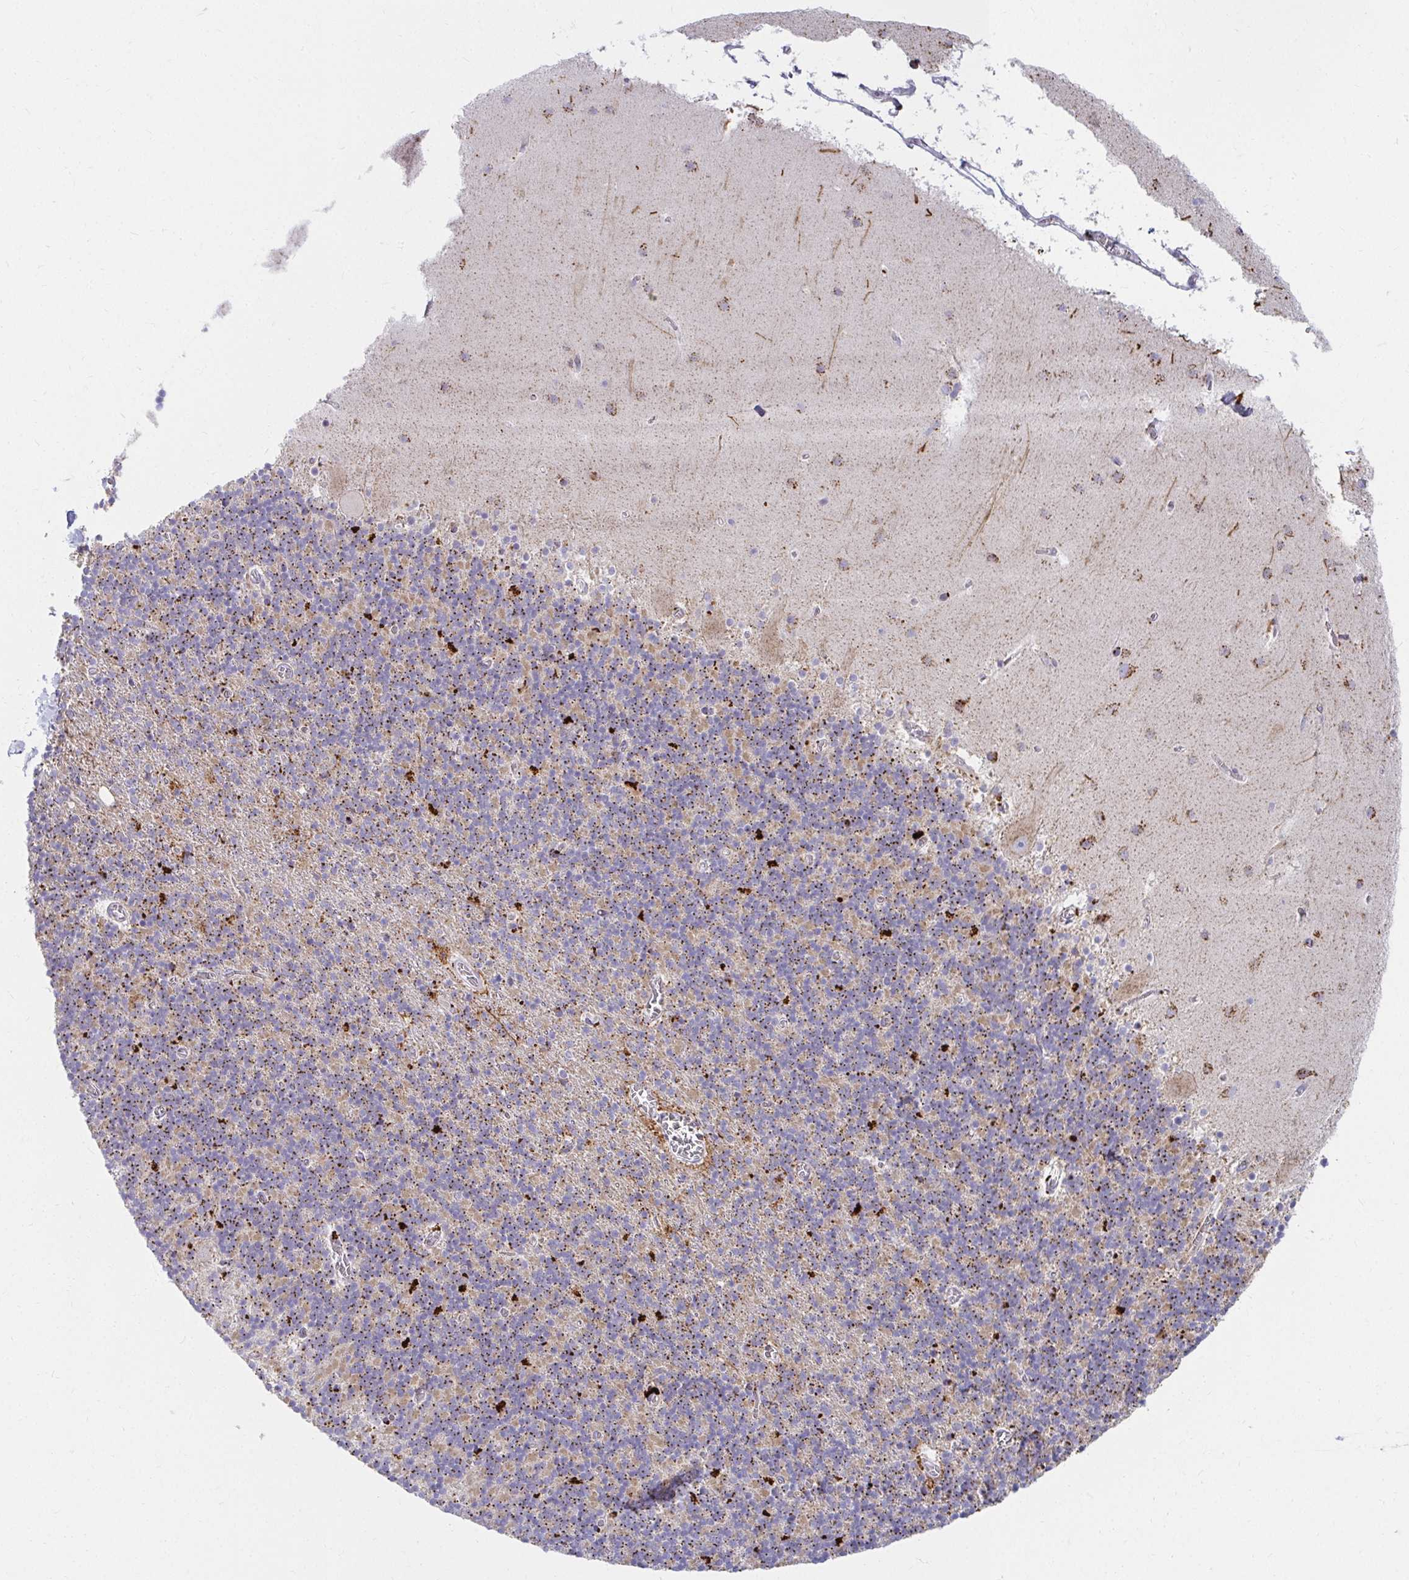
{"staining": {"intensity": "moderate", "quantity": "25%-75%", "location": "cytoplasmic/membranous"}, "tissue": "cerebellum", "cell_type": "Cells in granular layer", "image_type": "normal", "snomed": [{"axis": "morphology", "description": "Normal tissue, NOS"}, {"axis": "topography", "description": "Cerebellum"}], "caption": "DAB (3,3'-diaminobenzidine) immunohistochemical staining of benign cerebellum reveals moderate cytoplasmic/membranous protein positivity in about 25%-75% of cells in granular layer.", "gene": "EXOC5", "patient": {"sex": "male", "age": 70}}